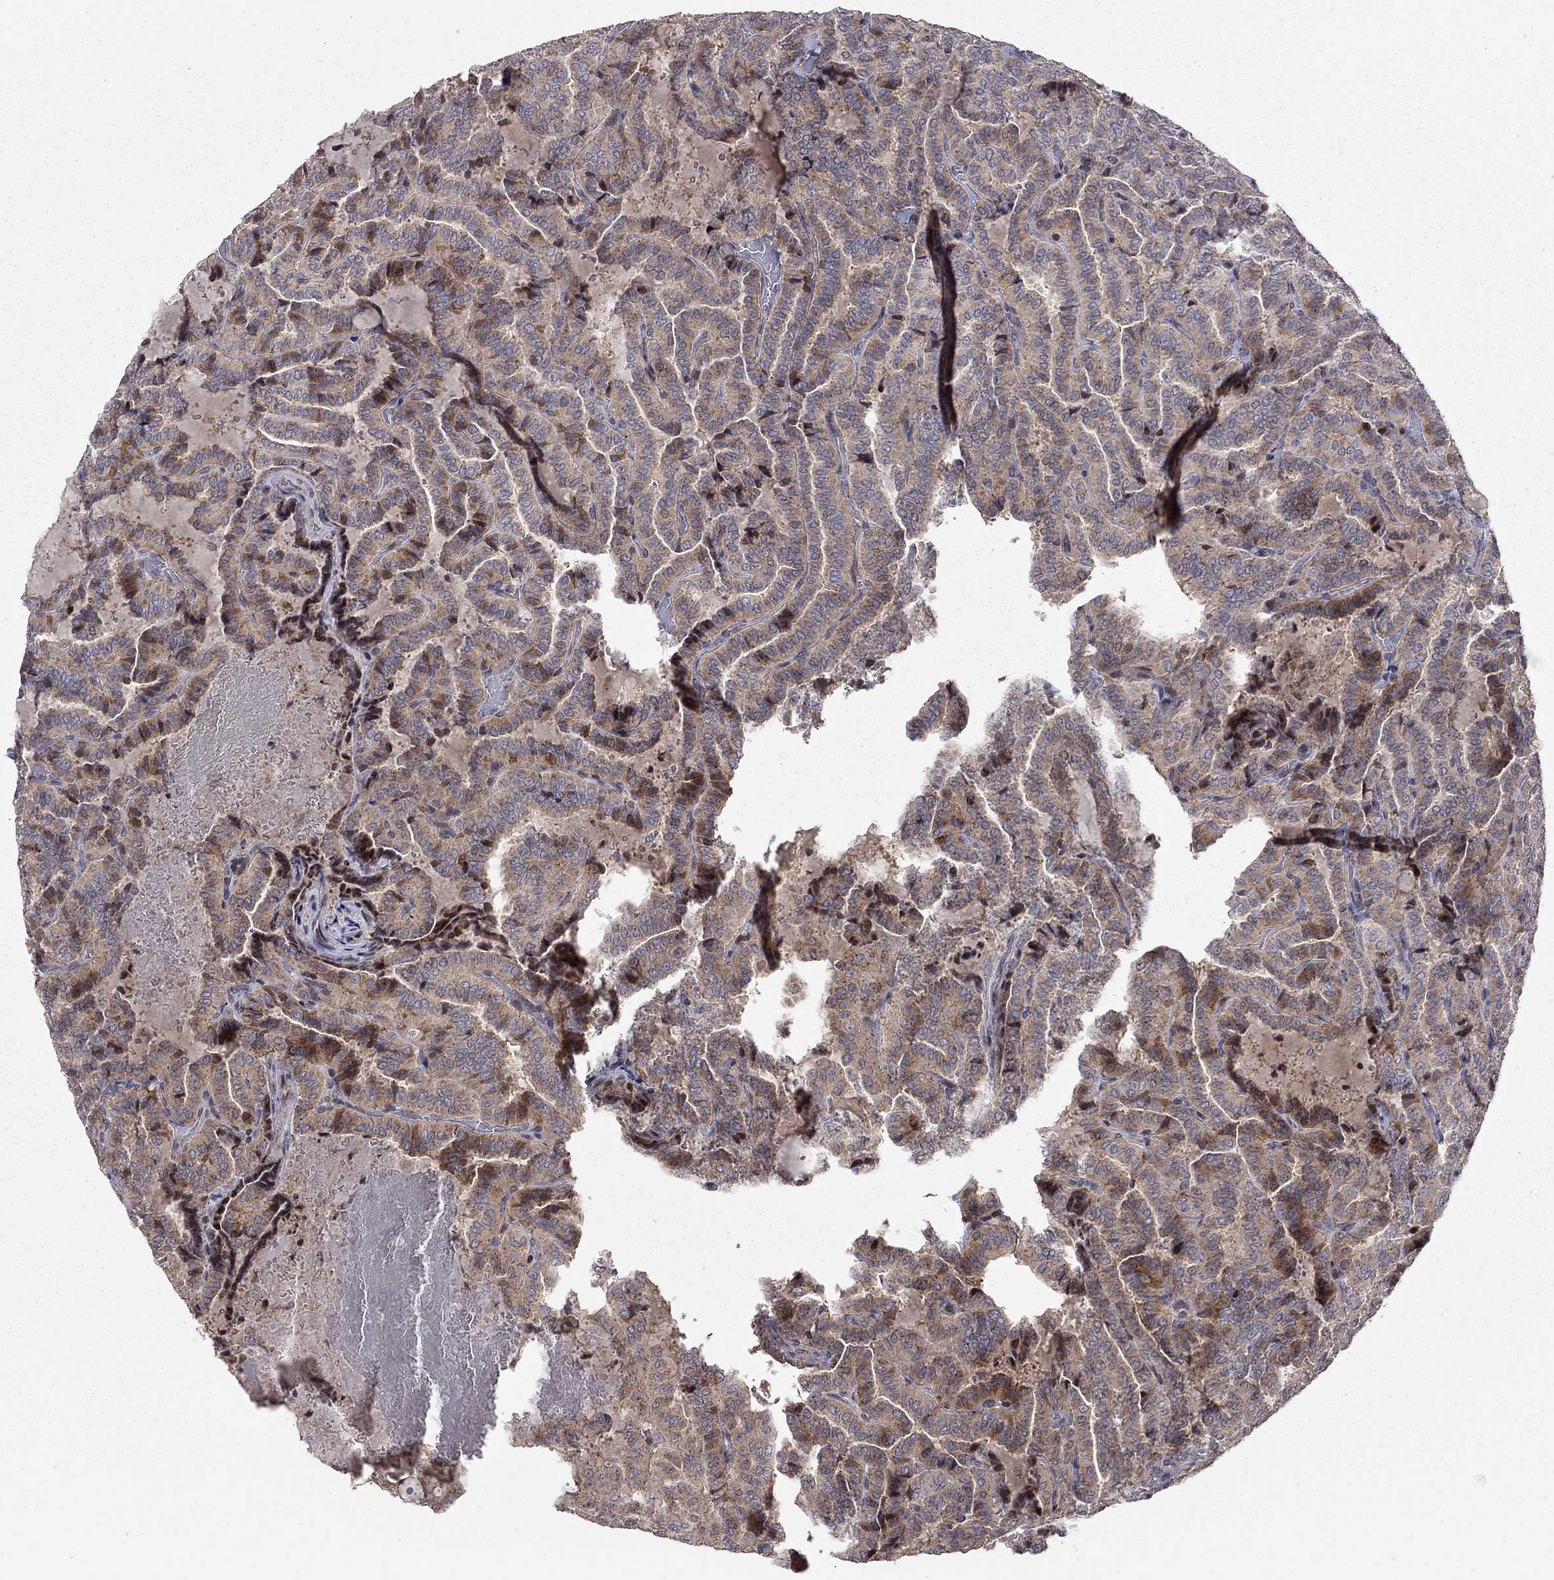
{"staining": {"intensity": "moderate", "quantity": "25%-75%", "location": "cytoplasmic/membranous"}, "tissue": "thyroid cancer", "cell_type": "Tumor cells", "image_type": "cancer", "snomed": [{"axis": "morphology", "description": "Papillary adenocarcinoma, NOS"}, {"axis": "topography", "description": "Thyroid gland"}], "caption": "DAB (3,3'-diaminobenzidine) immunohistochemical staining of human thyroid cancer demonstrates moderate cytoplasmic/membranous protein expression in approximately 25%-75% of tumor cells.", "gene": "ERN2", "patient": {"sex": "female", "age": 39}}